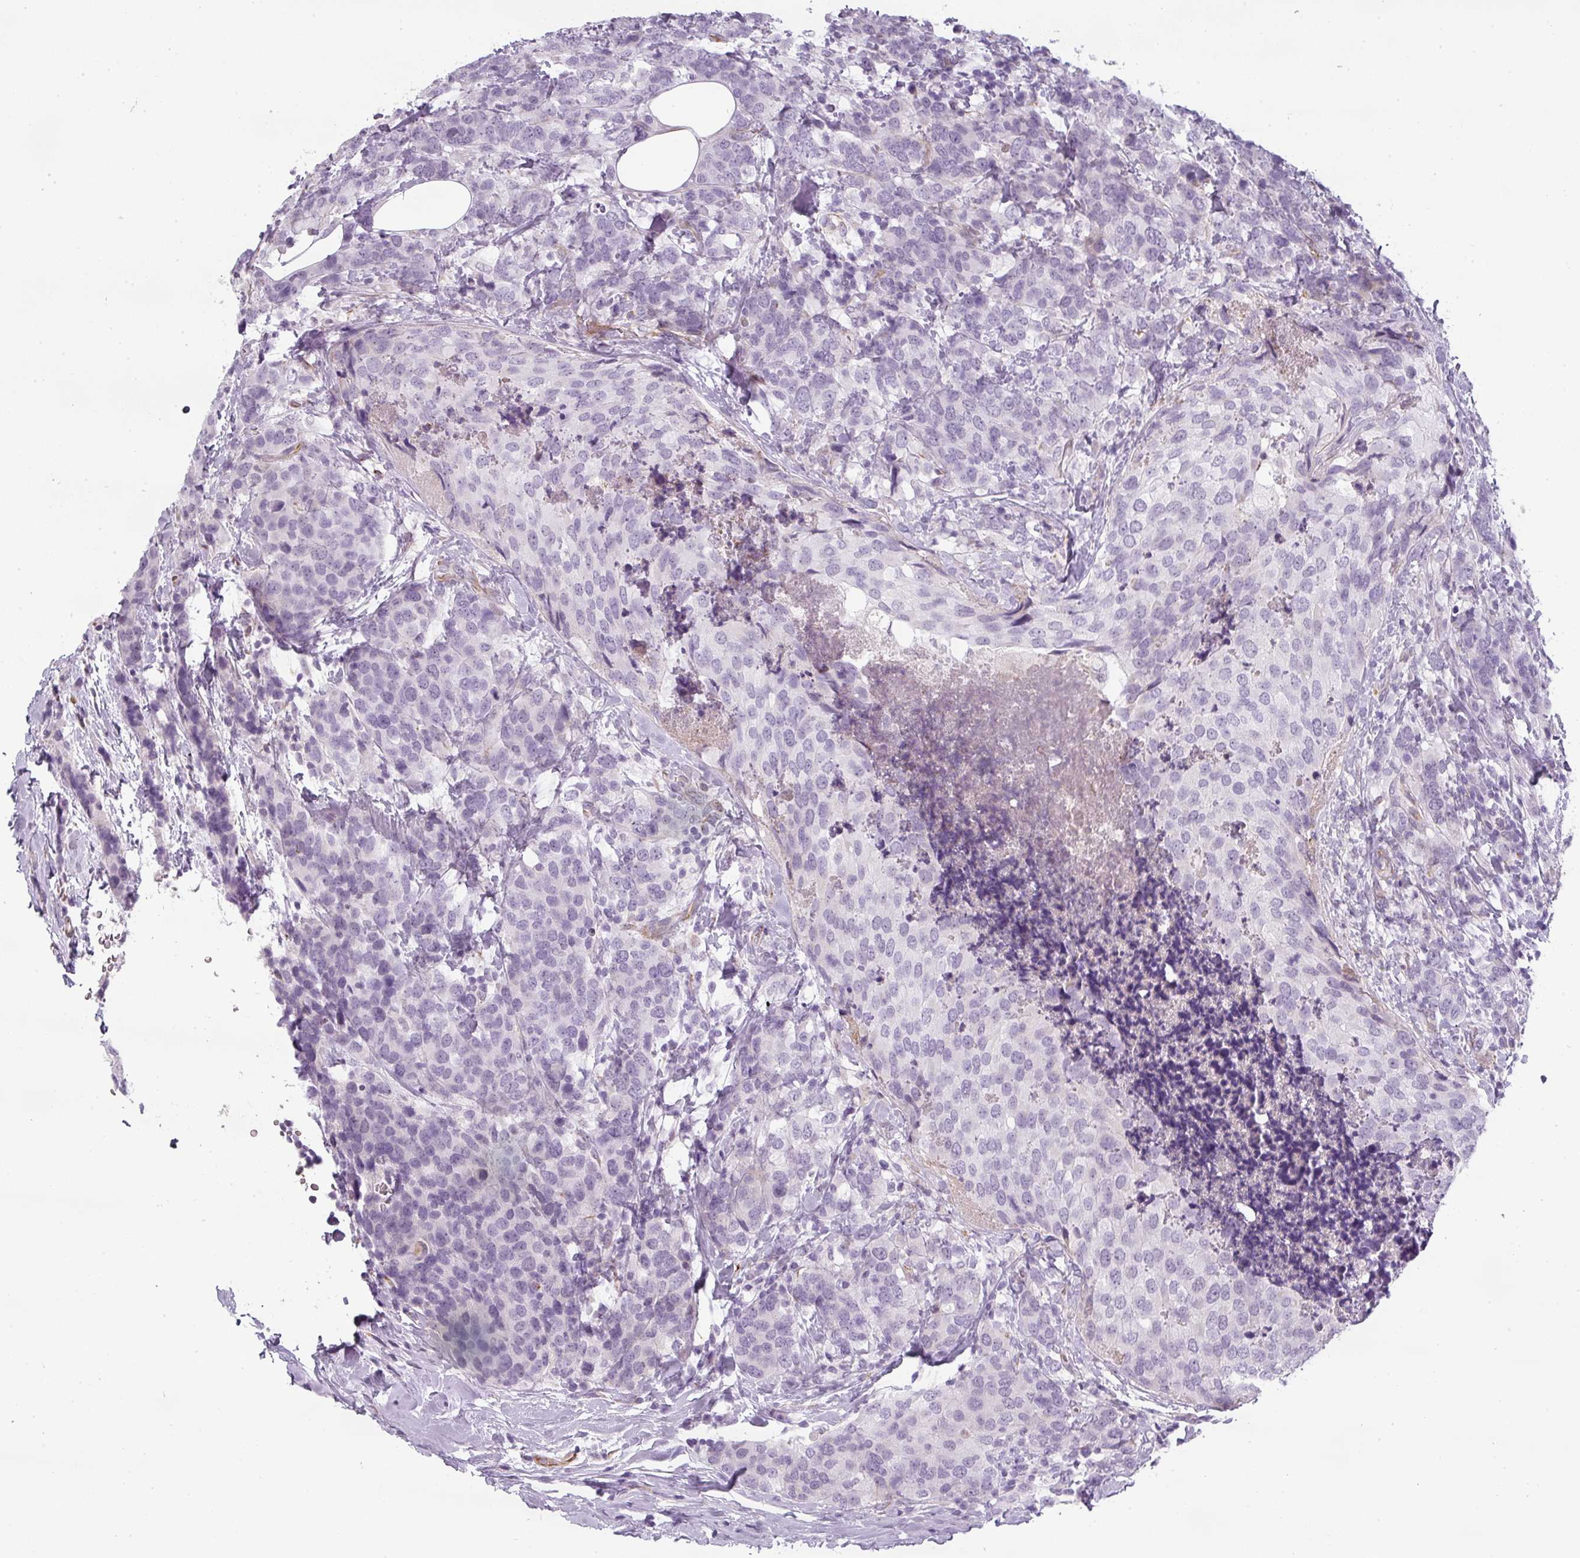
{"staining": {"intensity": "negative", "quantity": "none", "location": "none"}, "tissue": "breast cancer", "cell_type": "Tumor cells", "image_type": "cancer", "snomed": [{"axis": "morphology", "description": "Lobular carcinoma"}, {"axis": "topography", "description": "Breast"}], "caption": "The micrograph reveals no significant positivity in tumor cells of breast cancer (lobular carcinoma).", "gene": "CHRDL1", "patient": {"sex": "female", "age": 59}}